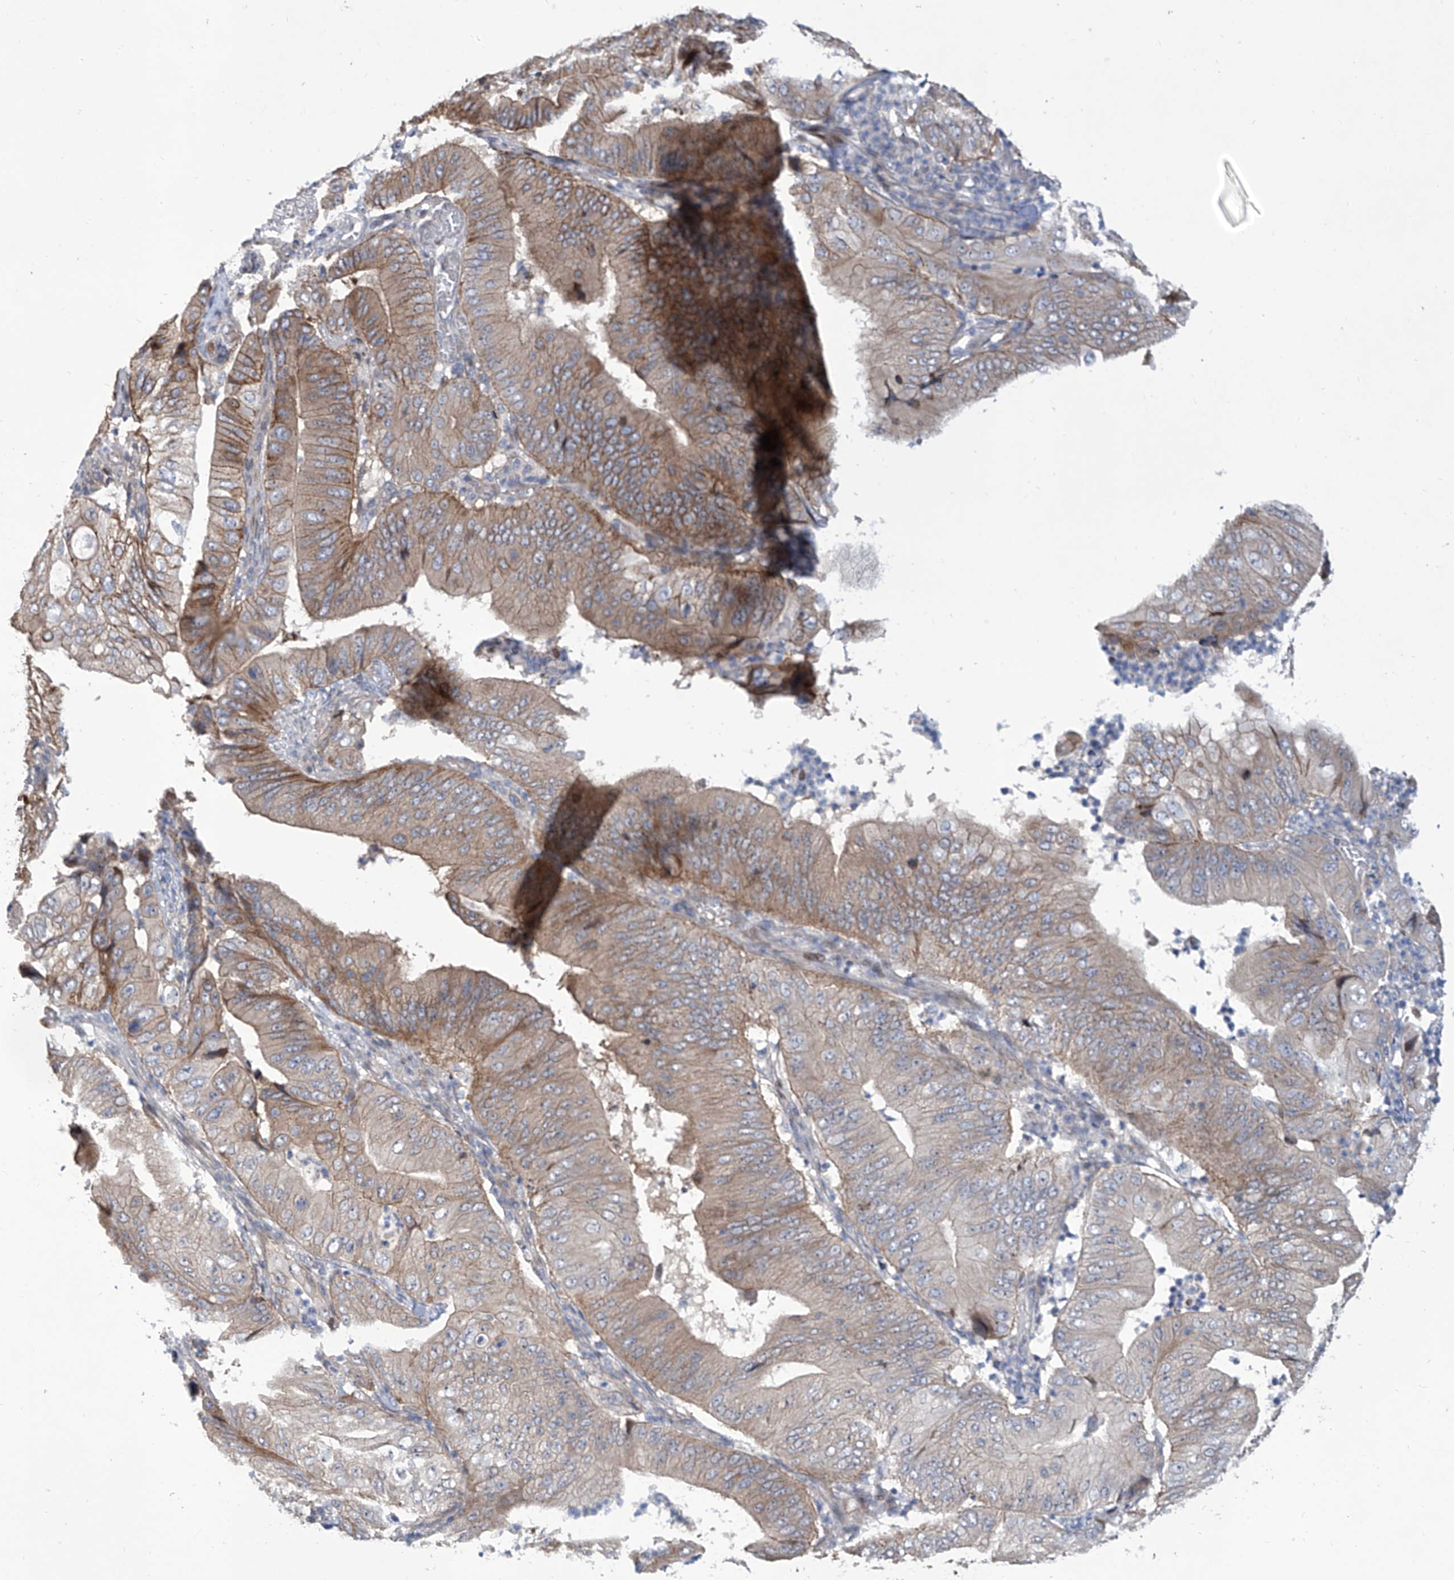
{"staining": {"intensity": "moderate", "quantity": "25%-75%", "location": "cytoplasmic/membranous"}, "tissue": "pancreatic cancer", "cell_type": "Tumor cells", "image_type": "cancer", "snomed": [{"axis": "morphology", "description": "Adenocarcinoma, NOS"}, {"axis": "topography", "description": "Pancreas"}], "caption": "Pancreatic cancer was stained to show a protein in brown. There is medium levels of moderate cytoplasmic/membranous staining in approximately 25%-75% of tumor cells. (brown staining indicates protein expression, while blue staining denotes nuclei).", "gene": "LRRC1", "patient": {"sex": "female", "age": 77}}